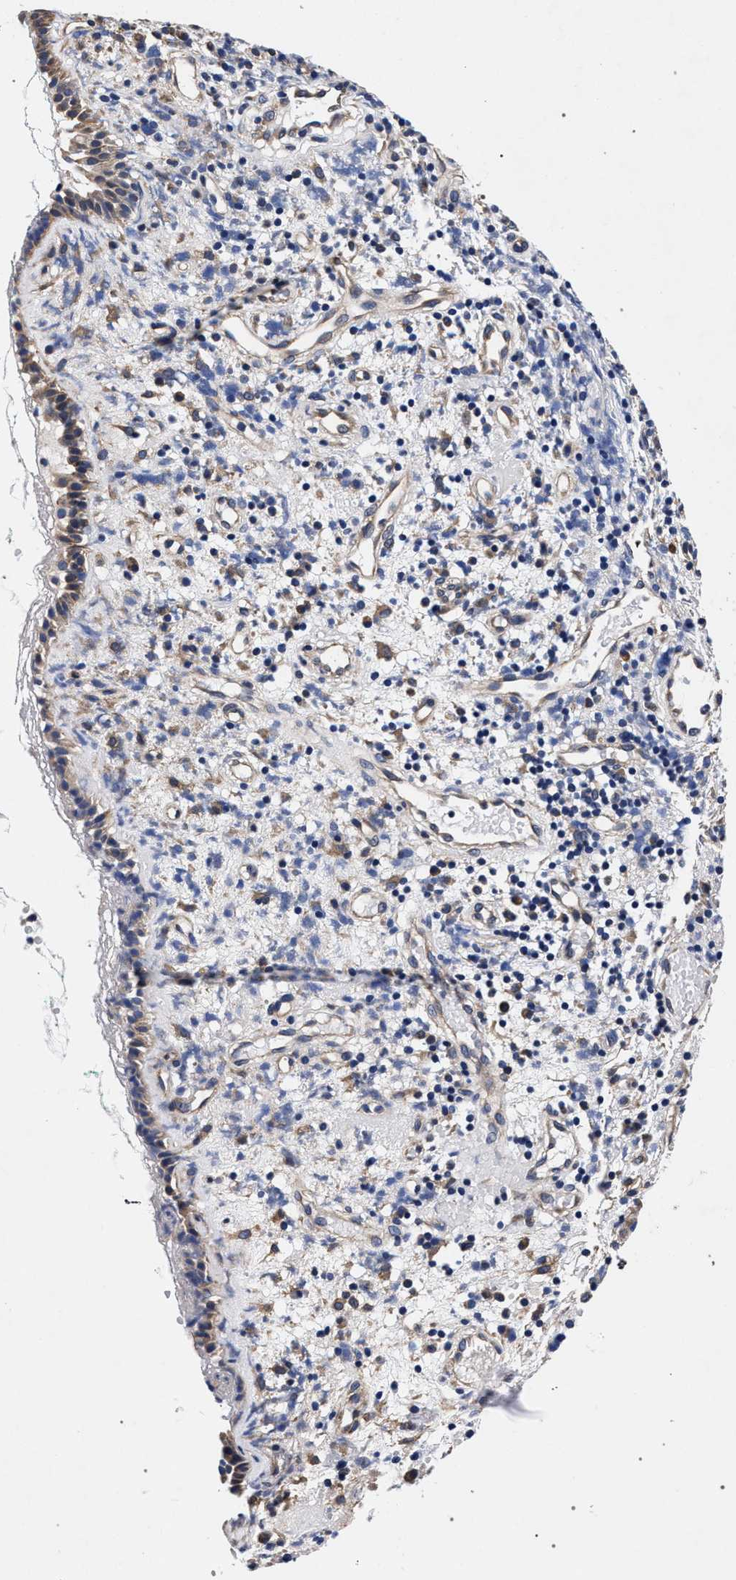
{"staining": {"intensity": "weak", "quantity": ">75%", "location": "cytoplasmic/membranous"}, "tissue": "nasopharynx", "cell_type": "Respiratory epithelial cells", "image_type": "normal", "snomed": [{"axis": "morphology", "description": "Normal tissue, NOS"}, {"axis": "morphology", "description": "Basal cell carcinoma"}, {"axis": "topography", "description": "Cartilage tissue"}, {"axis": "topography", "description": "Nasopharynx"}, {"axis": "topography", "description": "Oral tissue"}], "caption": "Brown immunohistochemical staining in unremarkable nasopharynx exhibits weak cytoplasmic/membranous positivity in approximately >75% of respiratory epithelial cells.", "gene": "CFAP95", "patient": {"sex": "female", "age": 77}}